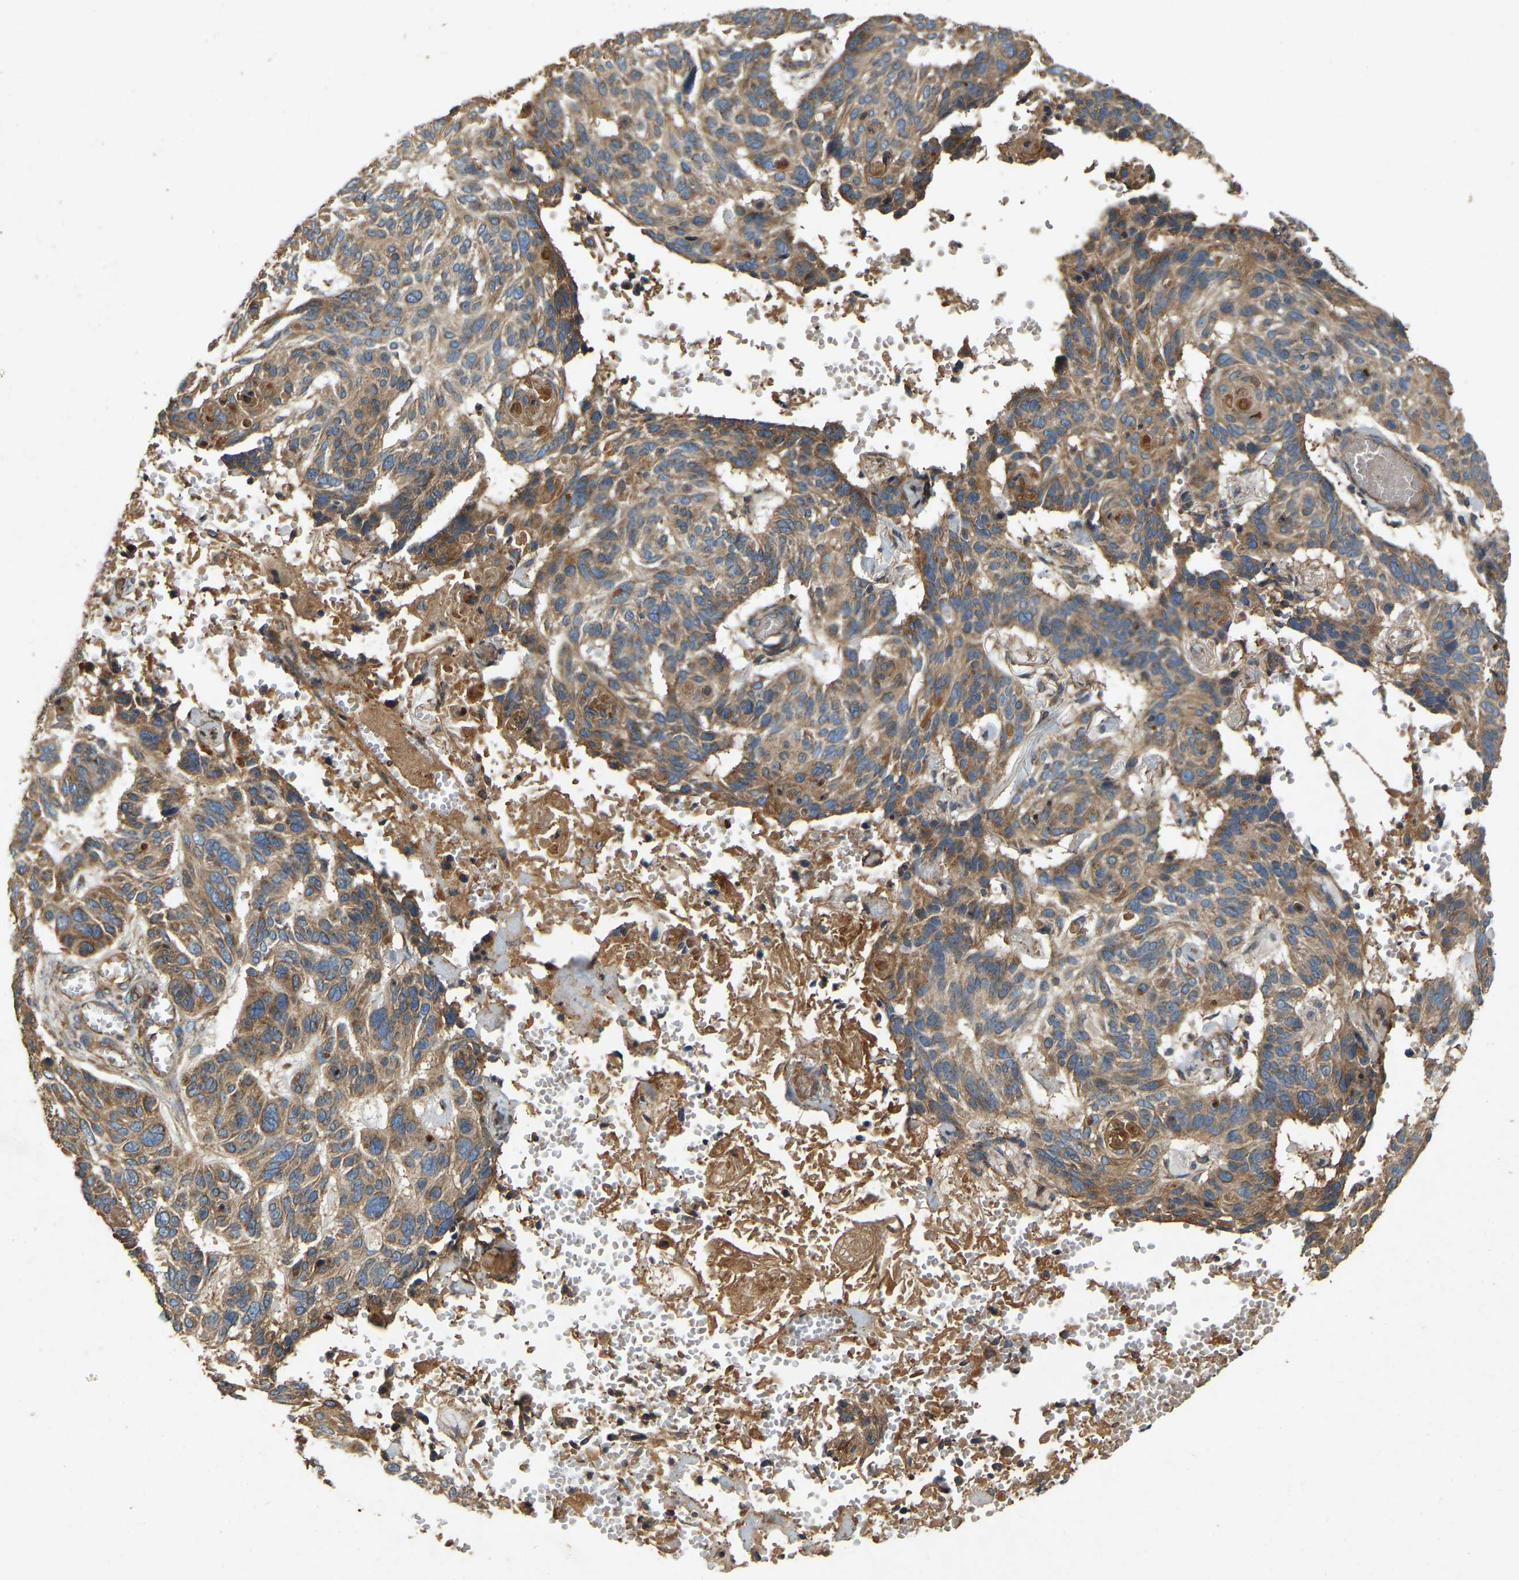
{"staining": {"intensity": "moderate", "quantity": ">75%", "location": "cytoplasmic/membranous"}, "tissue": "skin cancer", "cell_type": "Tumor cells", "image_type": "cancer", "snomed": [{"axis": "morphology", "description": "Basal cell carcinoma"}, {"axis": "topography", "description": "Skin"}], "caption": "Protein staining reveals moderate cytoplasmic/membranous staining in approximately >75% of tumor cells in skin basal cell carcinoma.", "gene": "SAMD9L", "patient": {"sex": "male", "age": 85}}